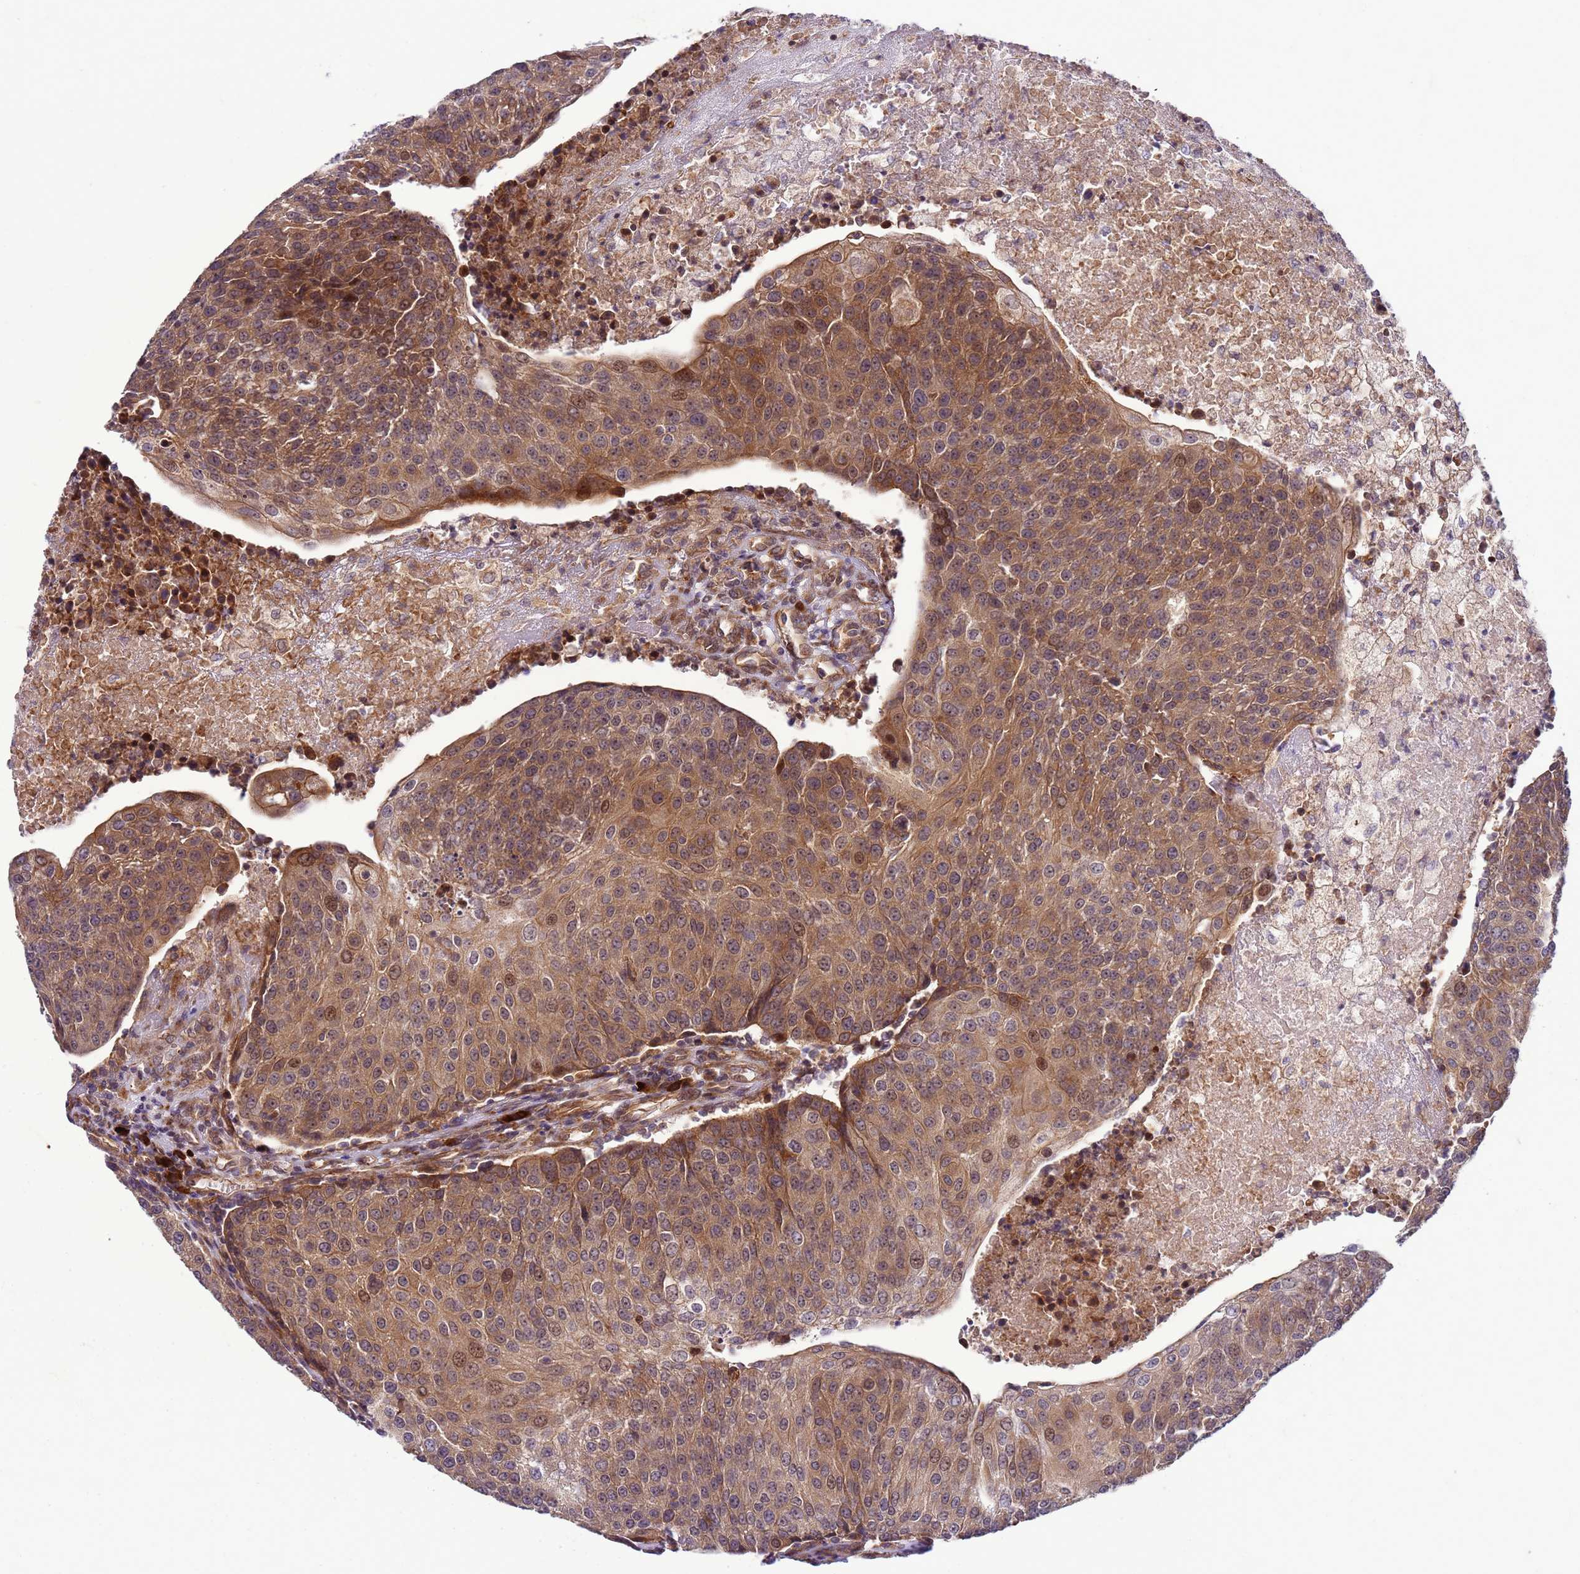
{"staining": {"intensity": "moderate", "quantity": ">75%", "location": "cytoplasmic/membranous,nuclear"}, "tissue": "urothelial cancer", "cell_type": "Tumor cells", "image_type": "cancer", "snomed": [{"axis": "morphology", "description": "Urothelial carcinoma, High grade"}, {"axis": "topography", "description": "Urinary bladder"}], "caption": "IHC of urothelial cancer exhibits medium levels of moderate cytoplasmic/membranous and nuclear positivity in approximately >75% of tumor cells.", "gene": "GEN1", "patient": {"sex": "female", "age": 85}}